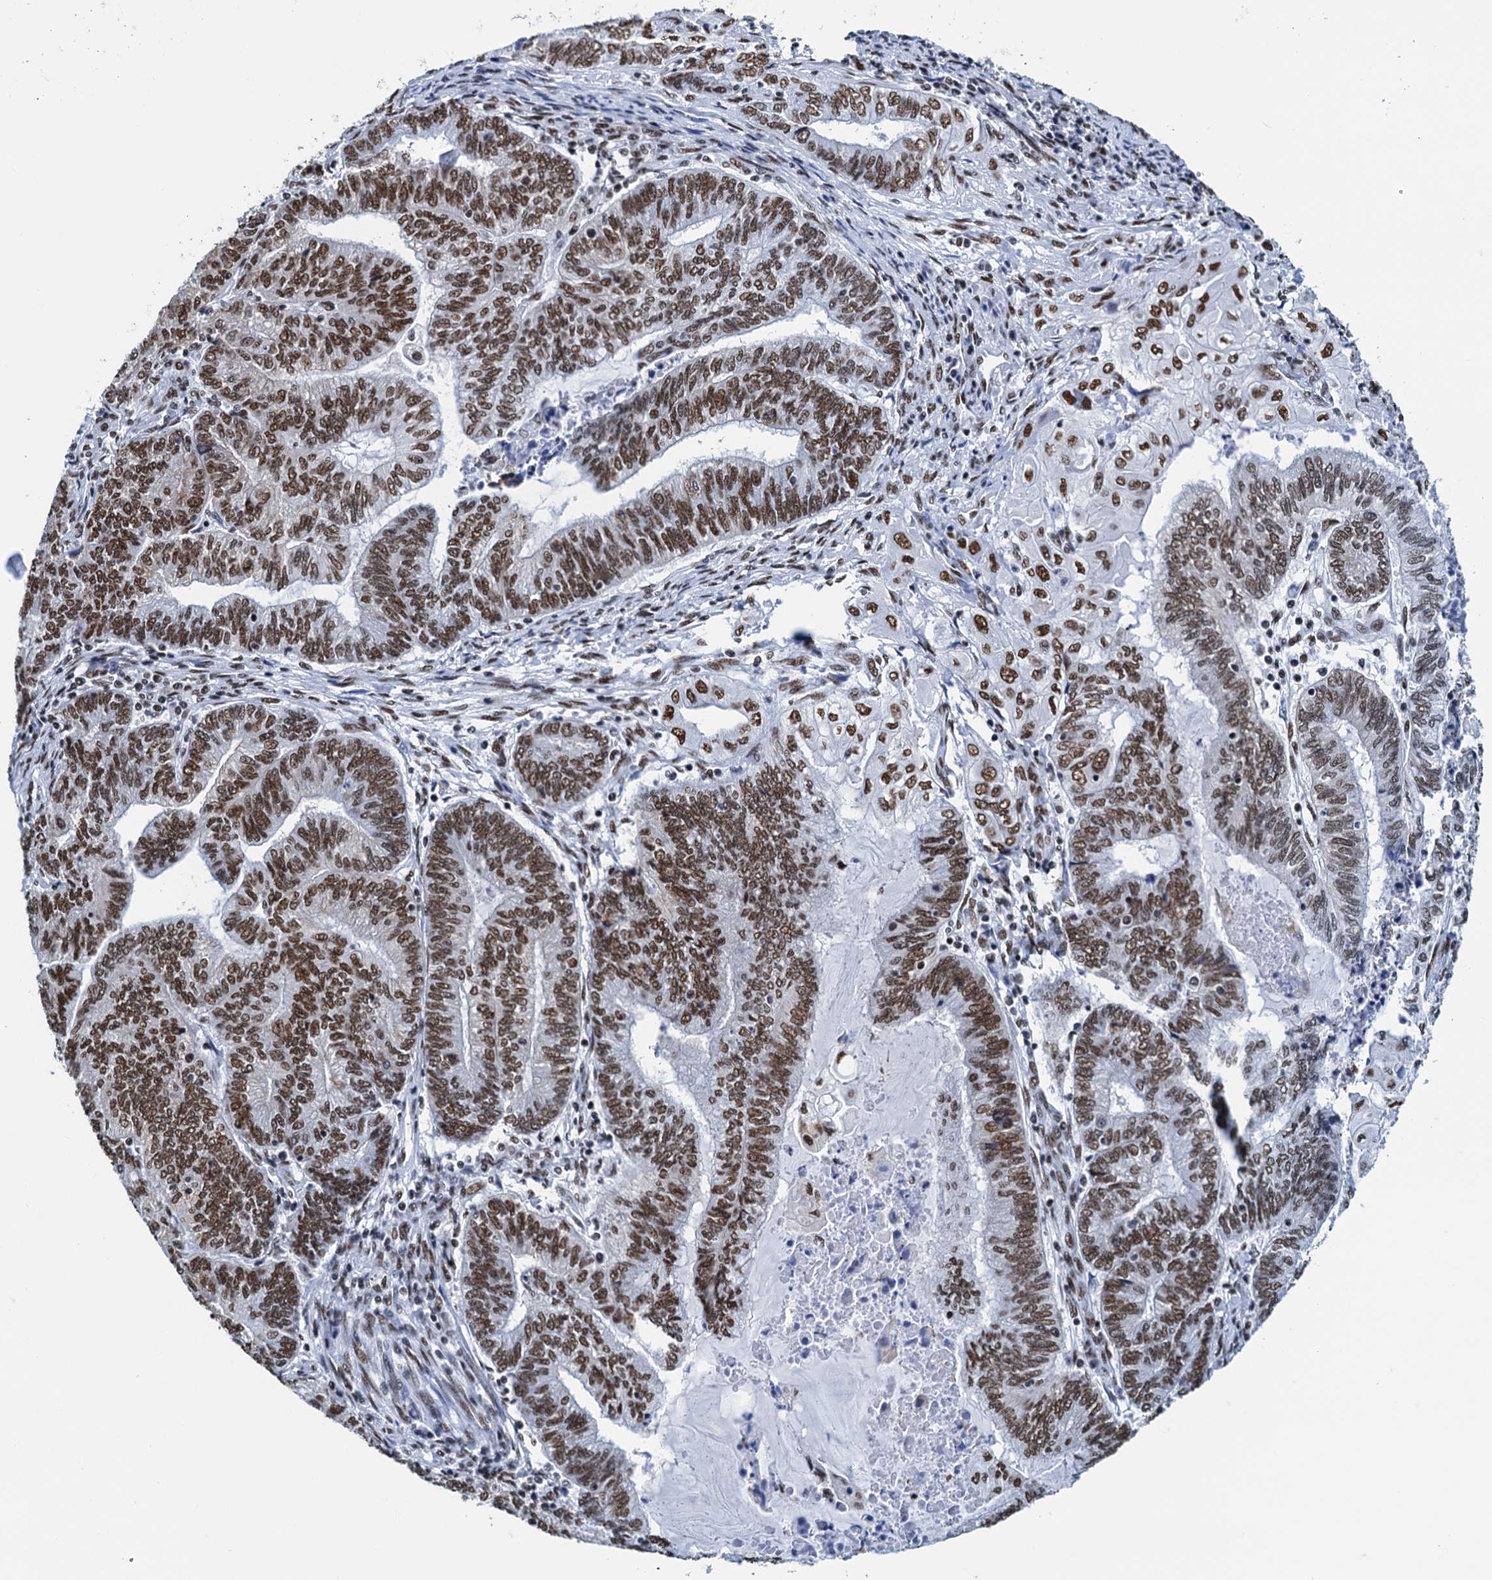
{"staining": {"intensity": "strong", "quantity": ">75%", "location": "nuclear"}, "tissue": "endometrial cancer", "cell_type": "Tumor cells", "image_type": "cancer", "snomed": [{"axis": "morphology", "description": "Adenocarcinoma, NOS"}, {"axis": "topography", "description": "Uterus"}, {"axis": "topography", "description": "Endometrium"}], "caption": "IHC (DAB) staining of adenocarcinoma (endometrial) reveals strong nuclear protein expression in approximately >75% of tumor cells. Nuclei are stained in blue.", "gene": "SLTM", "patient": {"sex": "female", "age": 70}}